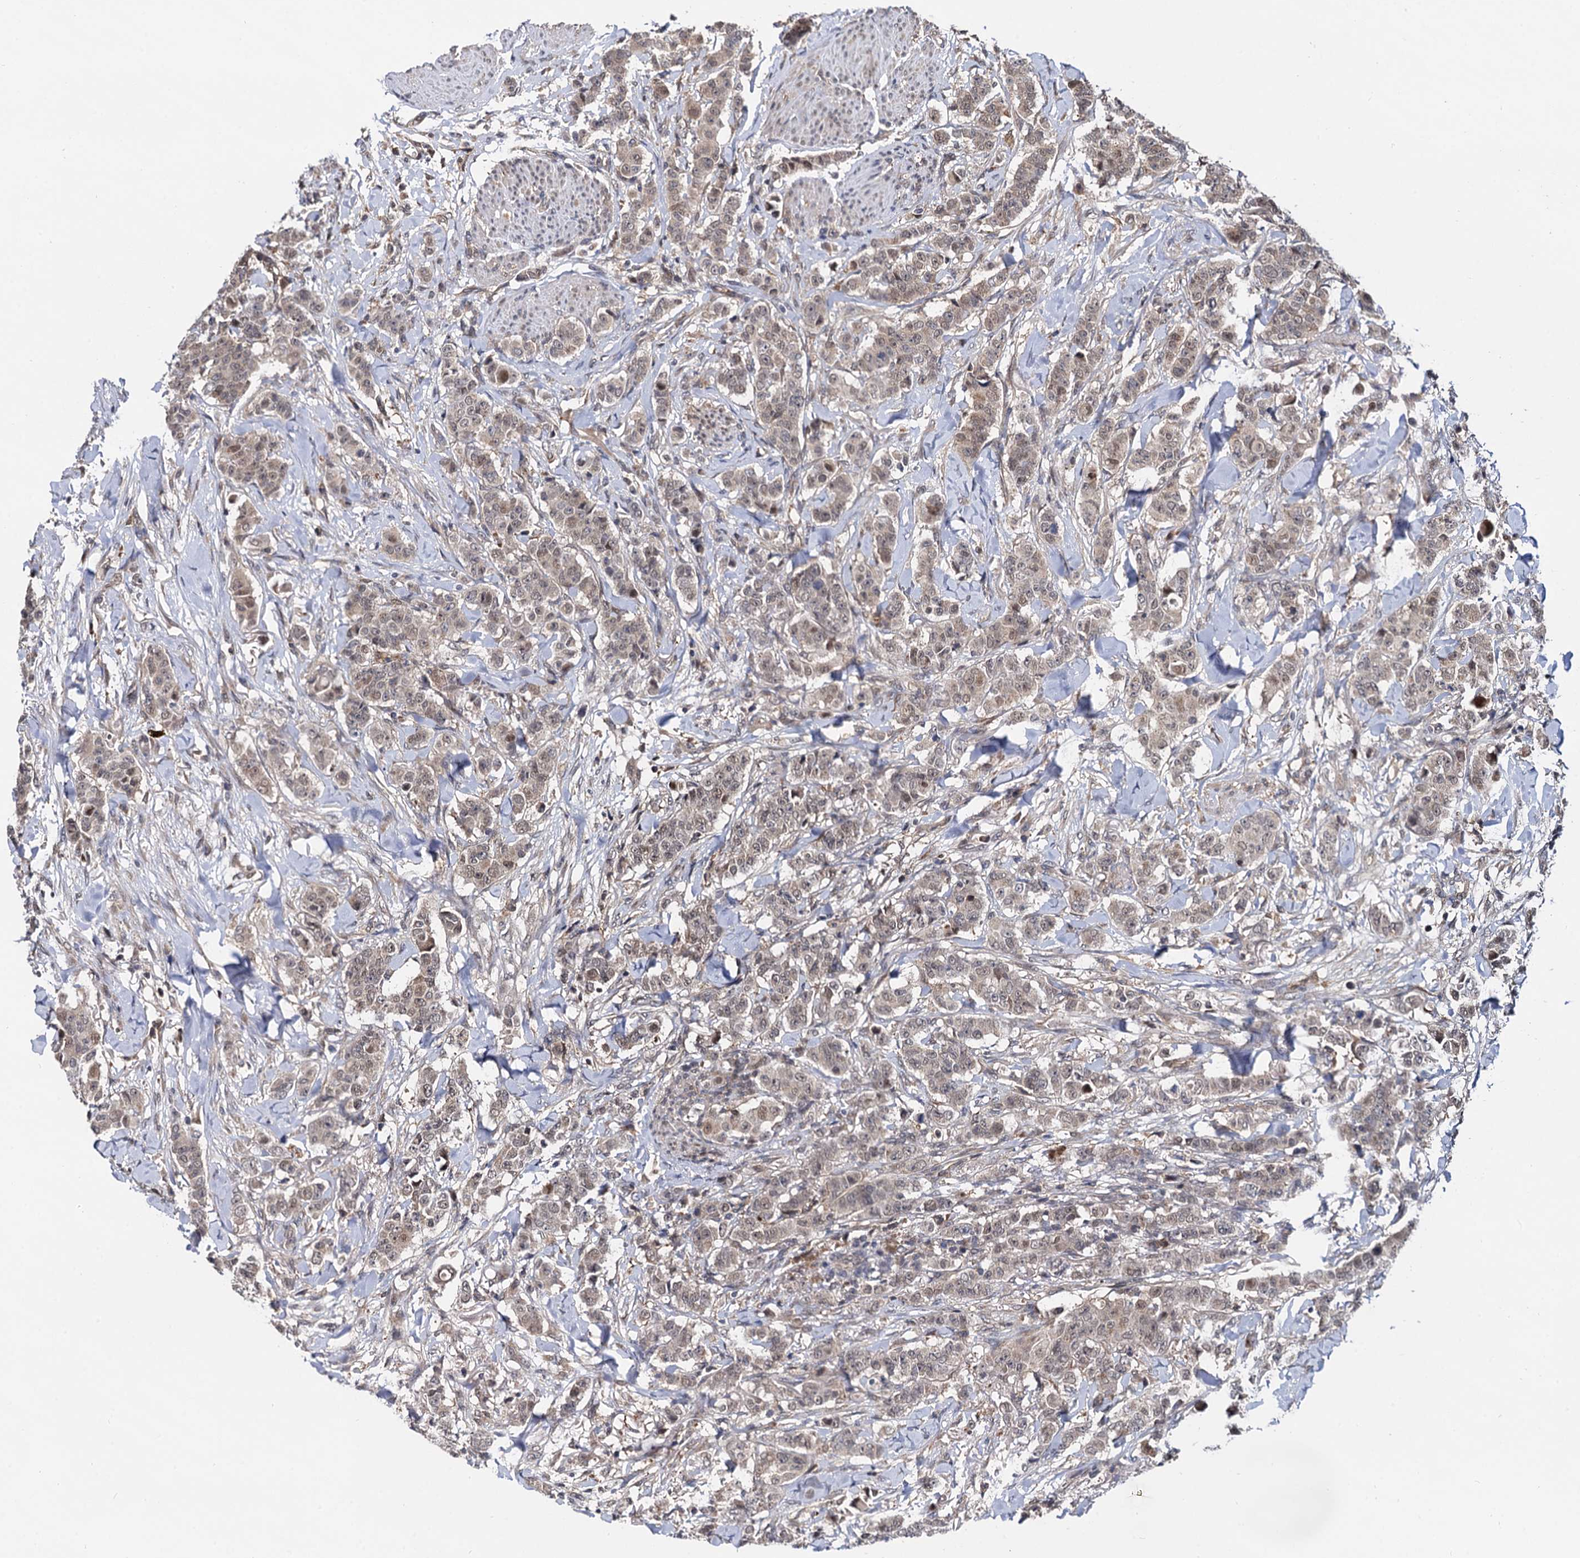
{"staining": {"intensity": "weak", "quantity": ">75%", "location": "nuclear"}, "tissue": "breast cancer", "cell_type": "Tumor cells", "image_type": "cancer", "snomed": [{"axis": "morphology", "description": "Duct carcinoma"}, {"axis": "topography", "description": "Breast"}], "caption": "Immunohistochemistry image of breast cancer (infiltrating ductal carcinoma) stained for a protein (brown), which reveals low levels of weak nuclear positivity in about >75% of tumor cells.", "gene": "SELENOP", "patient": {"sex": "female", "age": 40}}